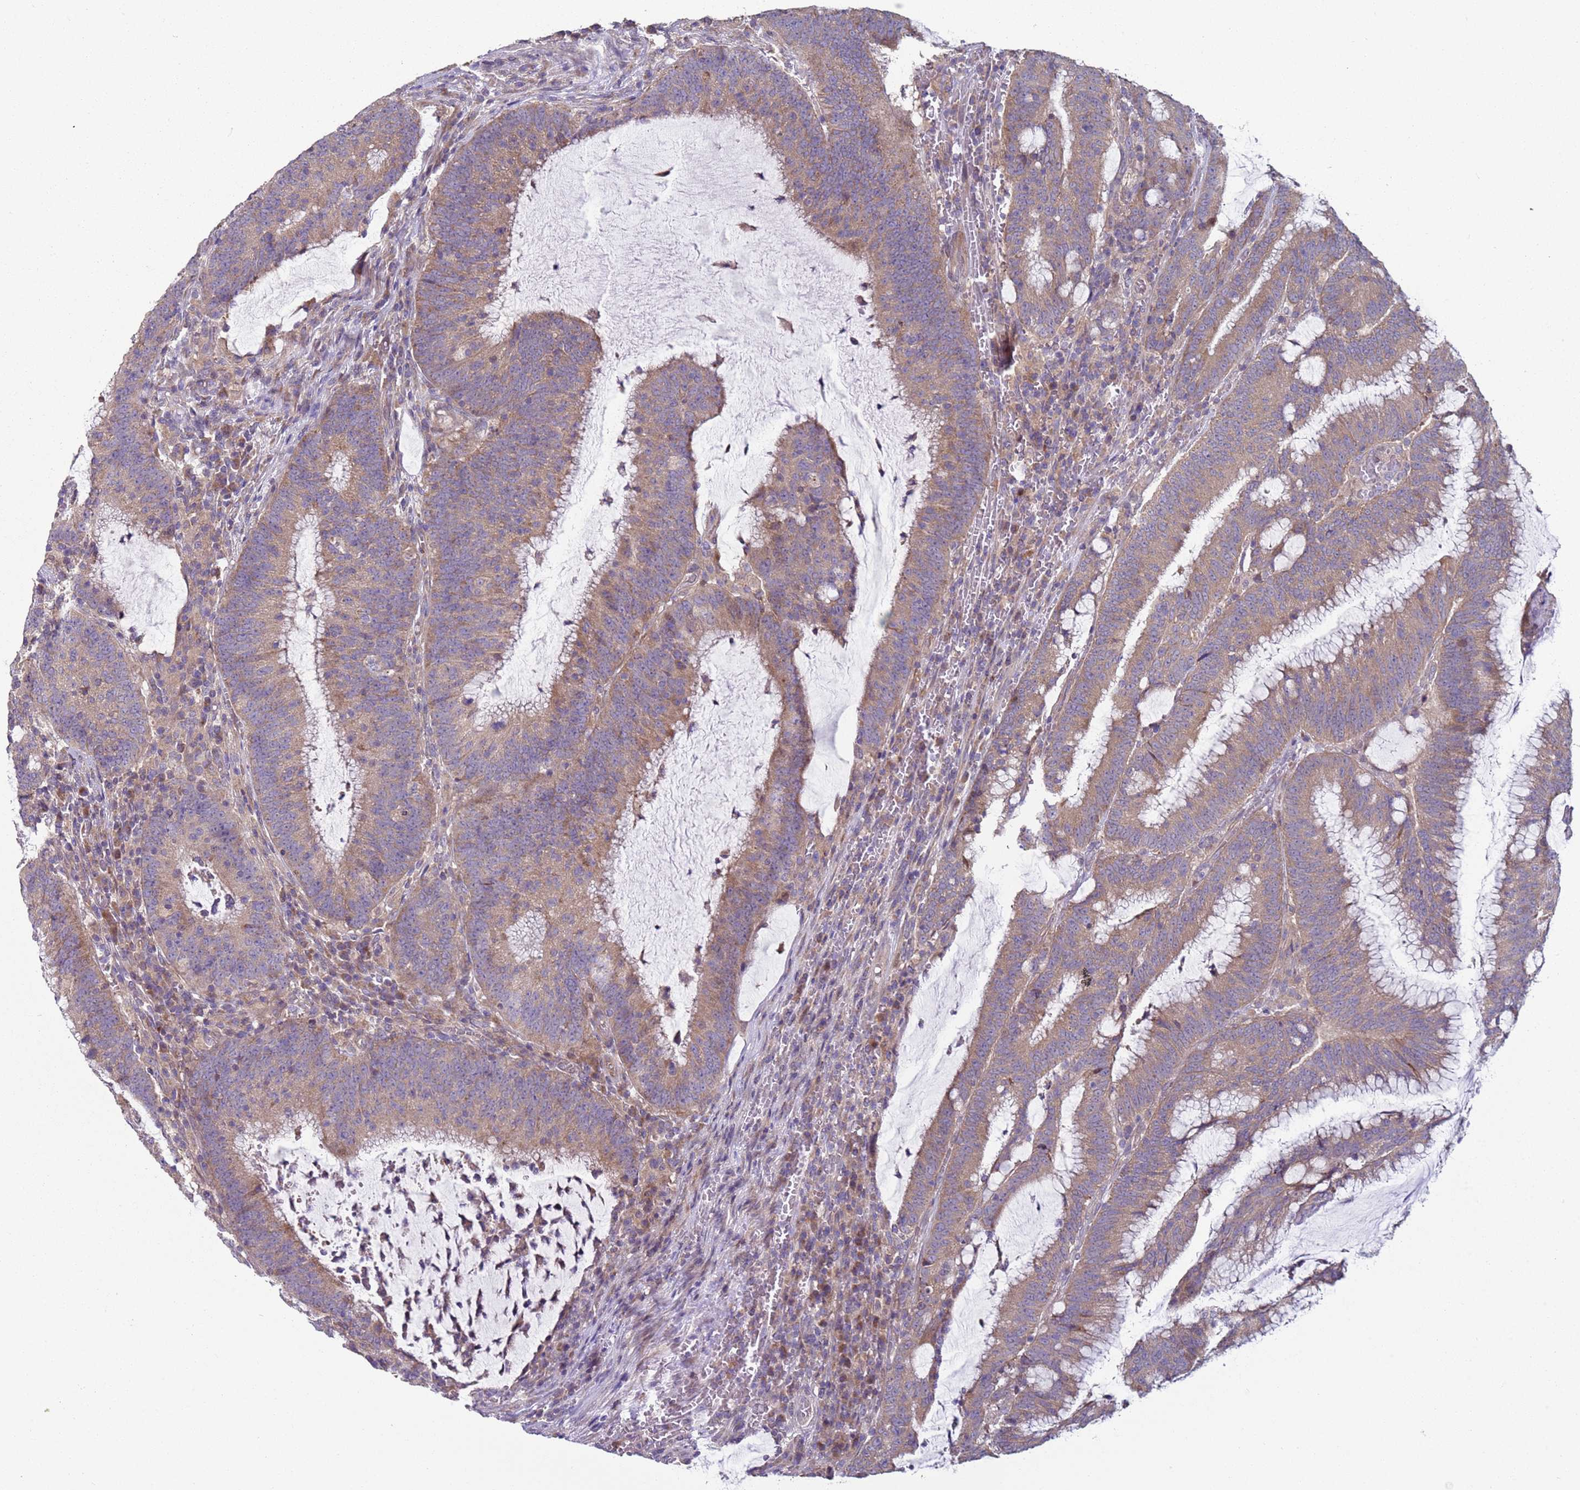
{"staining": {"intensity": "moderate", "quantity": ">75%", "location": "cytoplasmic/membranous"}, "tissue": "colorectal cancer", "cell_type": "Tumor cells", "image_type": "cancer", "snomed": [{"axis": "morphology", "description": "Adenocarcinoma, NOS"}, {"axis": "topography", "description": "Rectum"}], "caption": "Tumor cells display medium levels of moderate cytoplasmic/membranous expression in about >75% of cells in human colorectal cancer. The protein of interest is shown in brown color, while the nuclei are stained blue.", "gene": "DIP2B", "patient": {"sex": "female", "age": 77}}